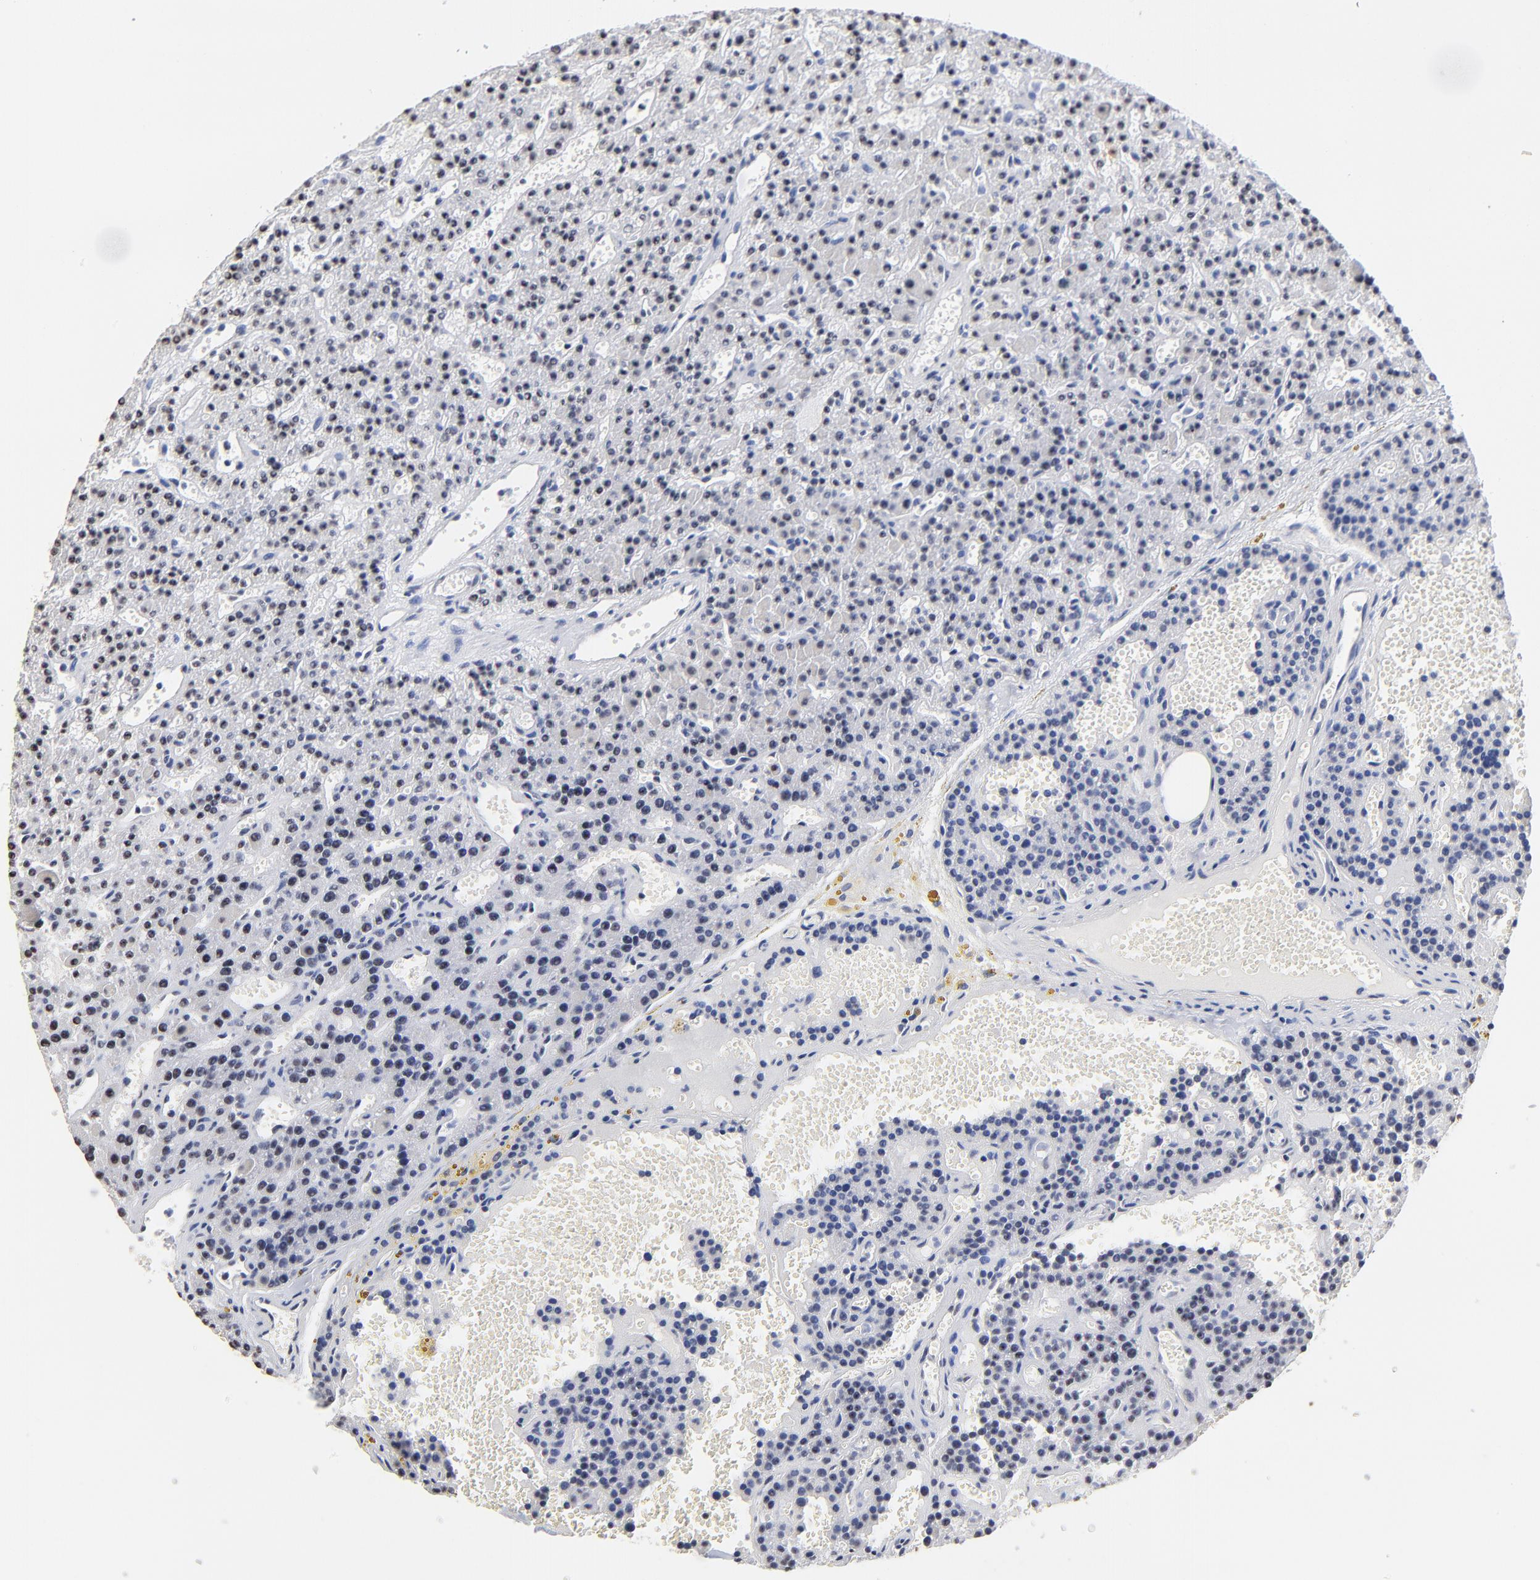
{"staining": {"intensity": "negative", "quantity": "none", "location": "none"}, "tissue": "parathyroid gland", "cell_type": "Glandular cells", "image_type": "normal", "snomed": [{"axis": "morphology", "description": "Normal tissue, NOS"}, {"axis": "topography", "description": "Parathyroid gland"}], "caption": "Glandular cells are negative for brown protein staining in benign parathyroid gland.", "gene": "MBD4", "patient": {"sex": "male", "age": 25}}